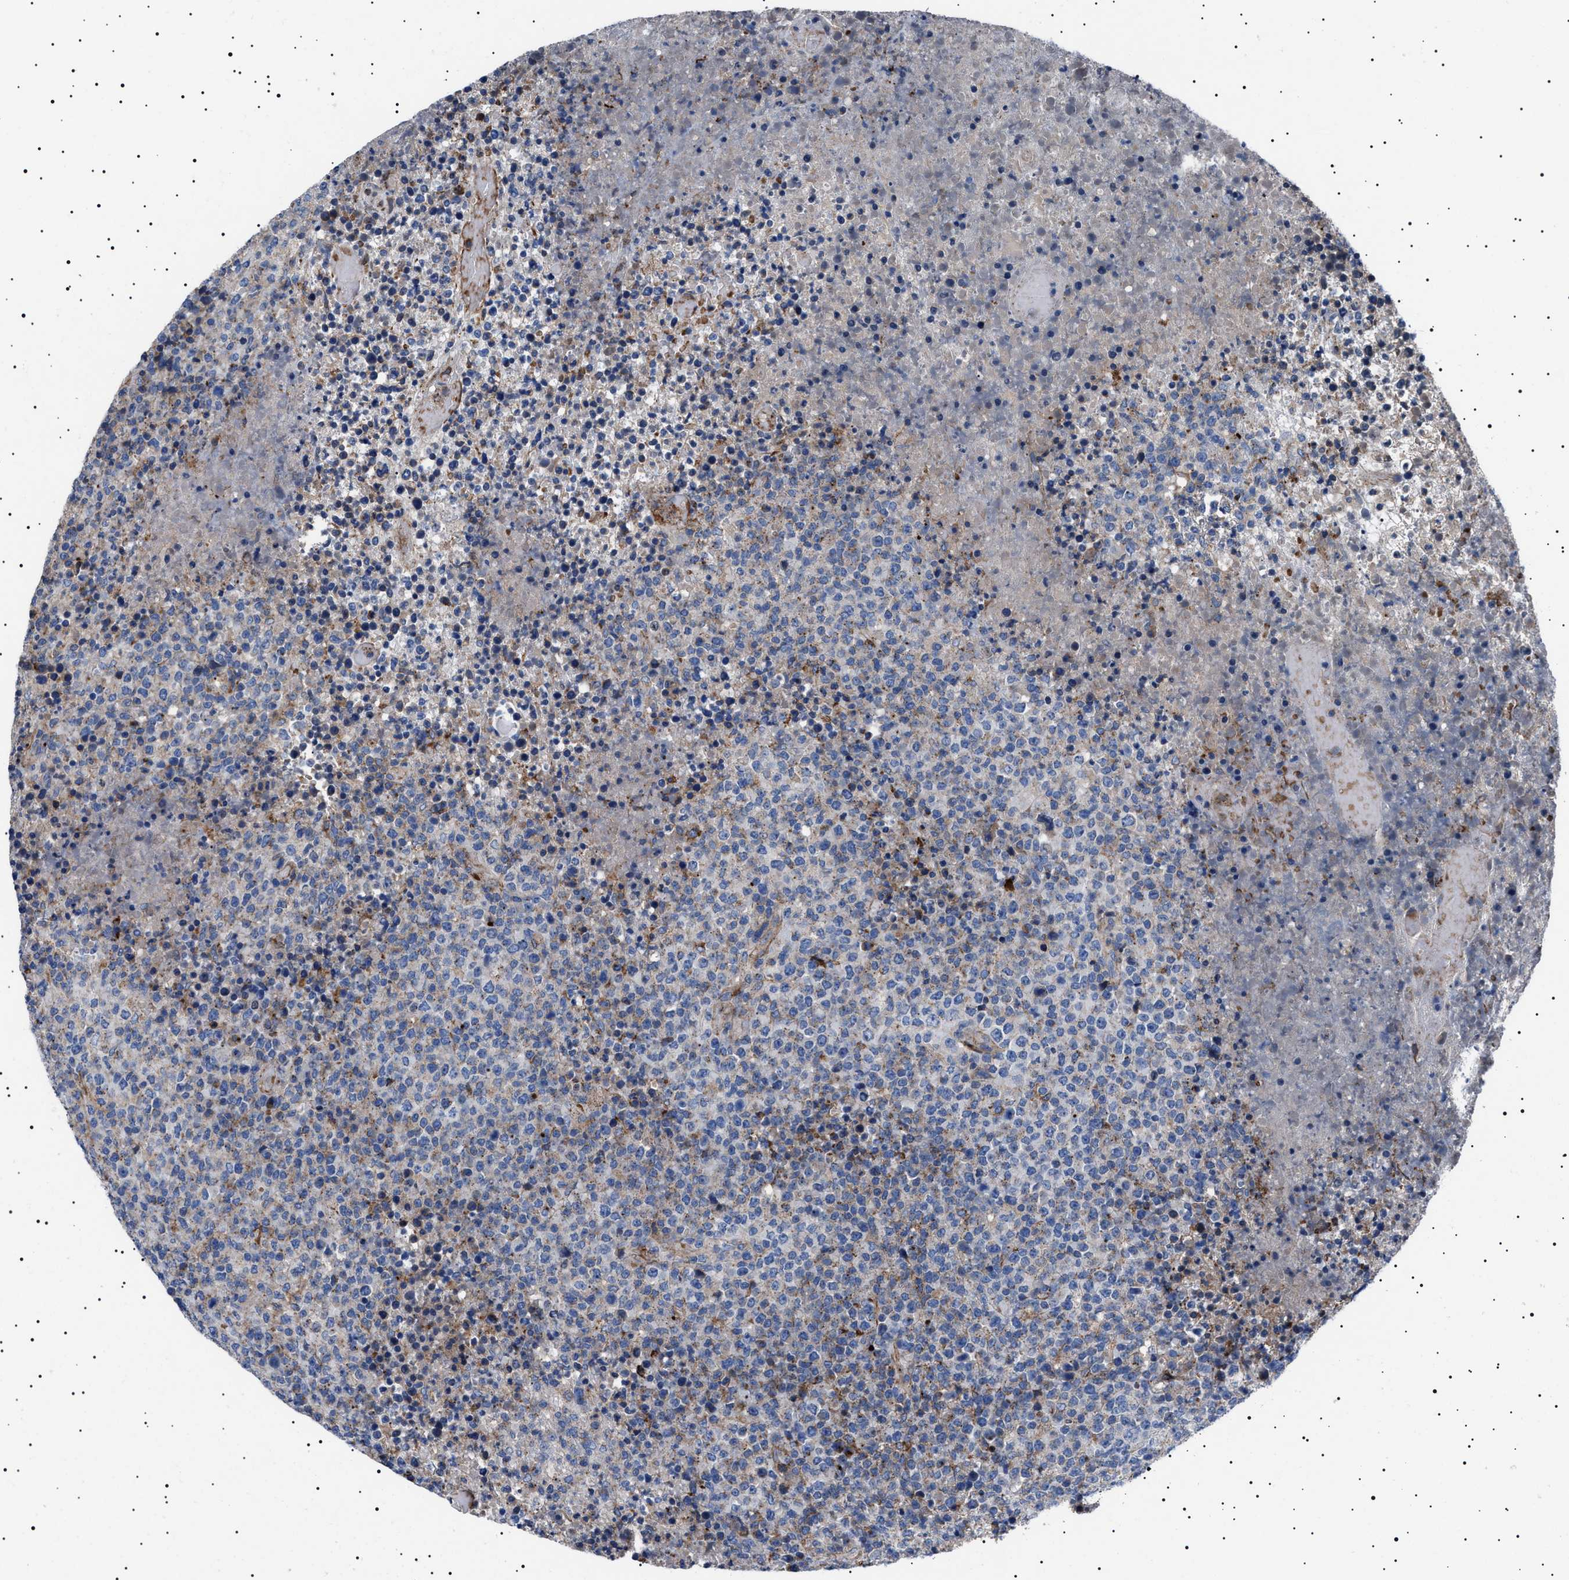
{"staining": {"intensity": "negative", "quantity": "none", "location": "none"}, "tissue": "lymphoma", "cell_type": "Tumor cells", "image_type": "cancer", "snomed": [{"axis": "morphology", "description": "Malignant lymphoma, non-Hodgkin's type, High grade"}, {"axis": "topography", "description": "Lymph node"}], "caption": "Immunohistochemistry micrograph of malignant lymphoma, non-Hodgkin's type (high-grade) stained for a protein (brown), which demonstrates no staining in tumor cells. (DAB immunohistochemistry, high magnification).", "gene": "NEU1", "patient": {"sex": "male", "age": 13}}